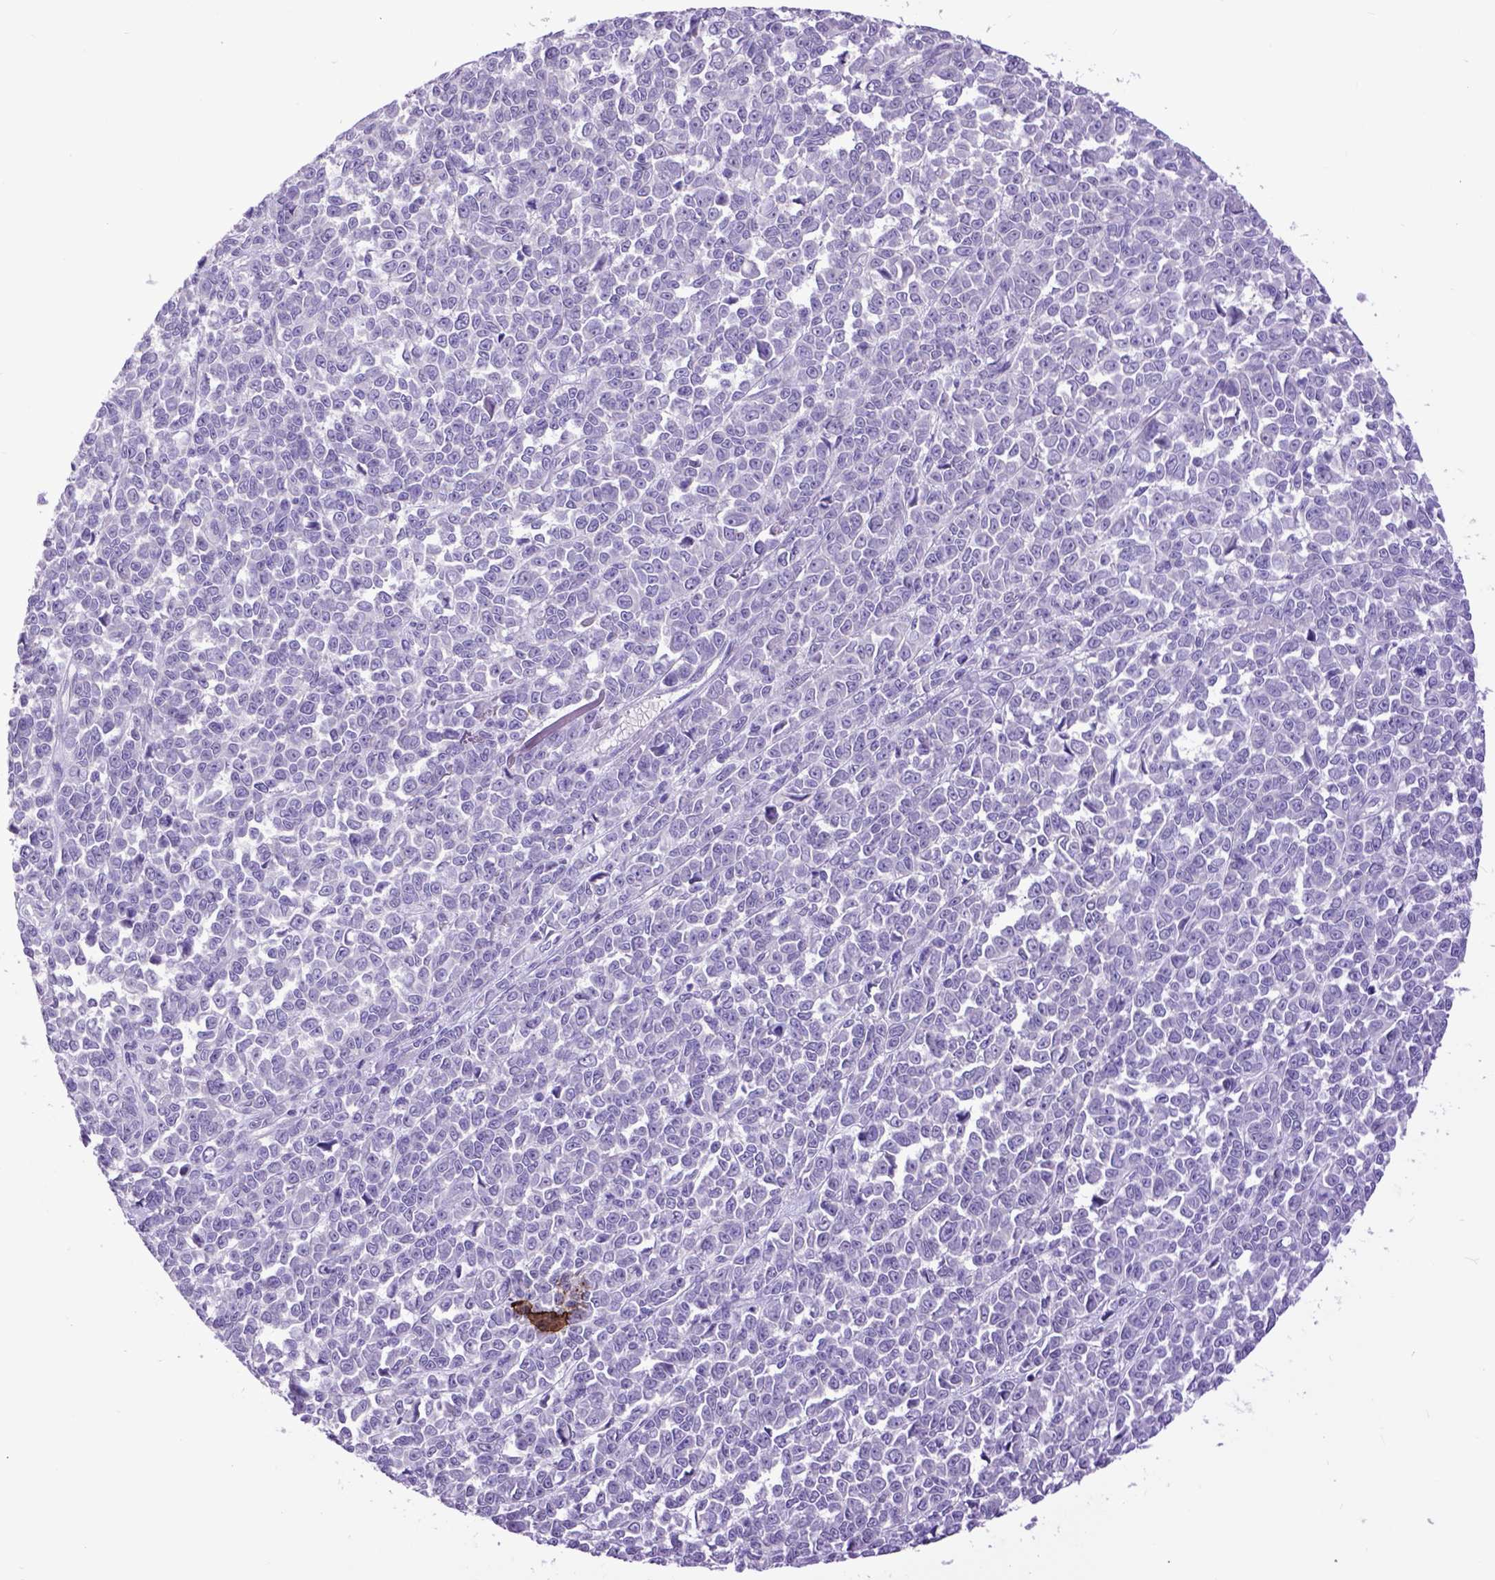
{"staining": {"intensity": "negative", "quantity": "none", "location": "none"}, "tissue": "melanoma", "cell_type": "Tumor cells", "image_type": "cancer", "snomed": [{"axis": "morphology", "description": "Malignant melanoma, NOS"}, {"axis": "topography", "description": "Skin"}], "caption": "DAB immunohistochemical staining of malignant melanoma shows no significant expression in tumor cells.", "gene": "RAB25", "patient": {"sex": "female", "age": 95}}